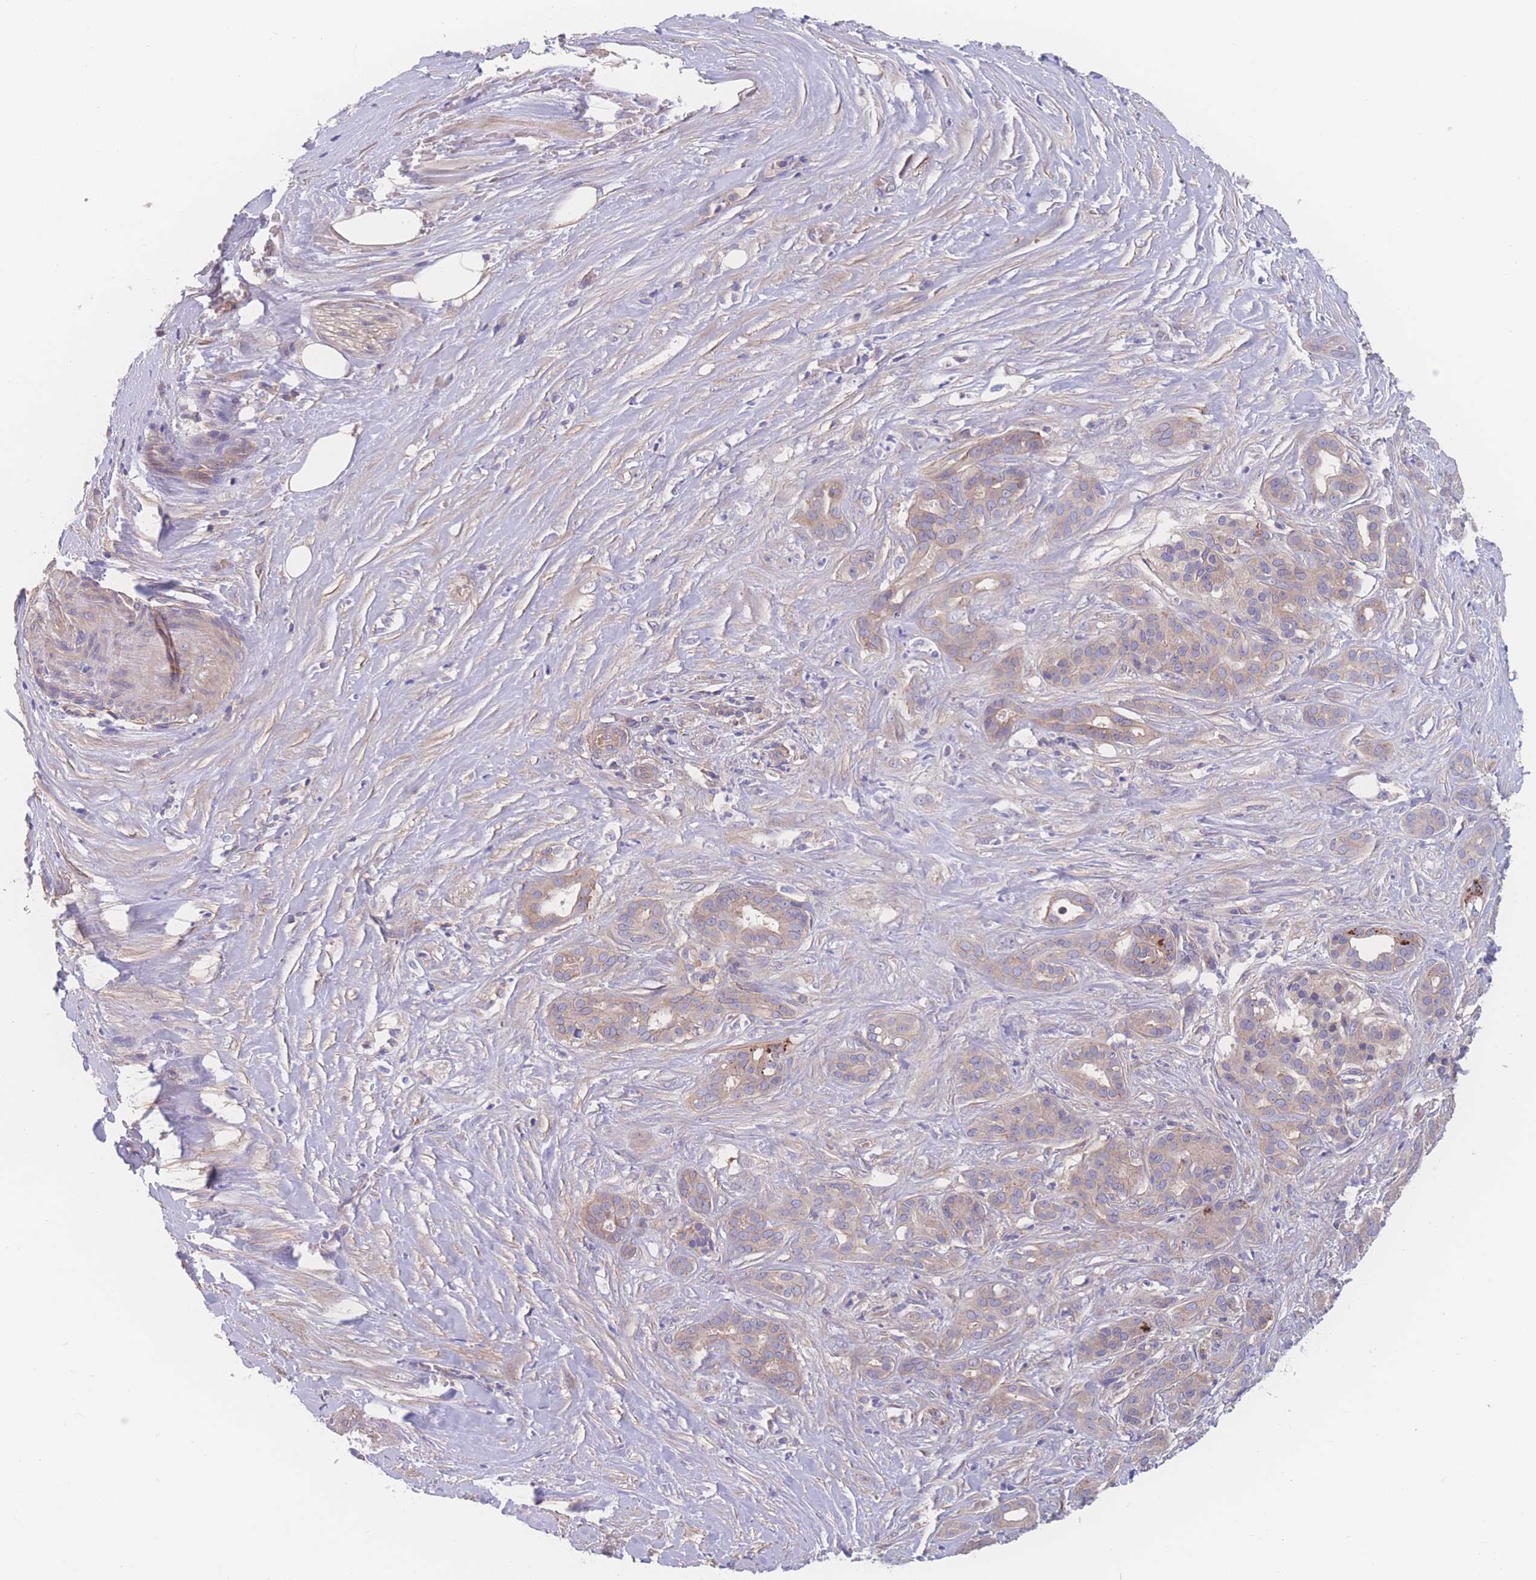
{"staining": {"intensity": "weak", "quantity": "25%-75%", "location": "cytoplasmic/membranous"}, "tissue": "pancreatic cancer", "cell_type": "Tumor cells", "image_type": "cancer", "snomed": [{"axis": "morphology", "description": "Adenocarcinoma, NOS"}, {"axis": "topography", "description": "Pancreas"}], "caption": "Pancreatic cancer (adenocarcinoma) tissue exhibits weak cytoplasmic/membranous positivity in about 25%-75% of tumor cells", "gene": "CFAP97", "patient": {"sex": "male", "age": 57}}